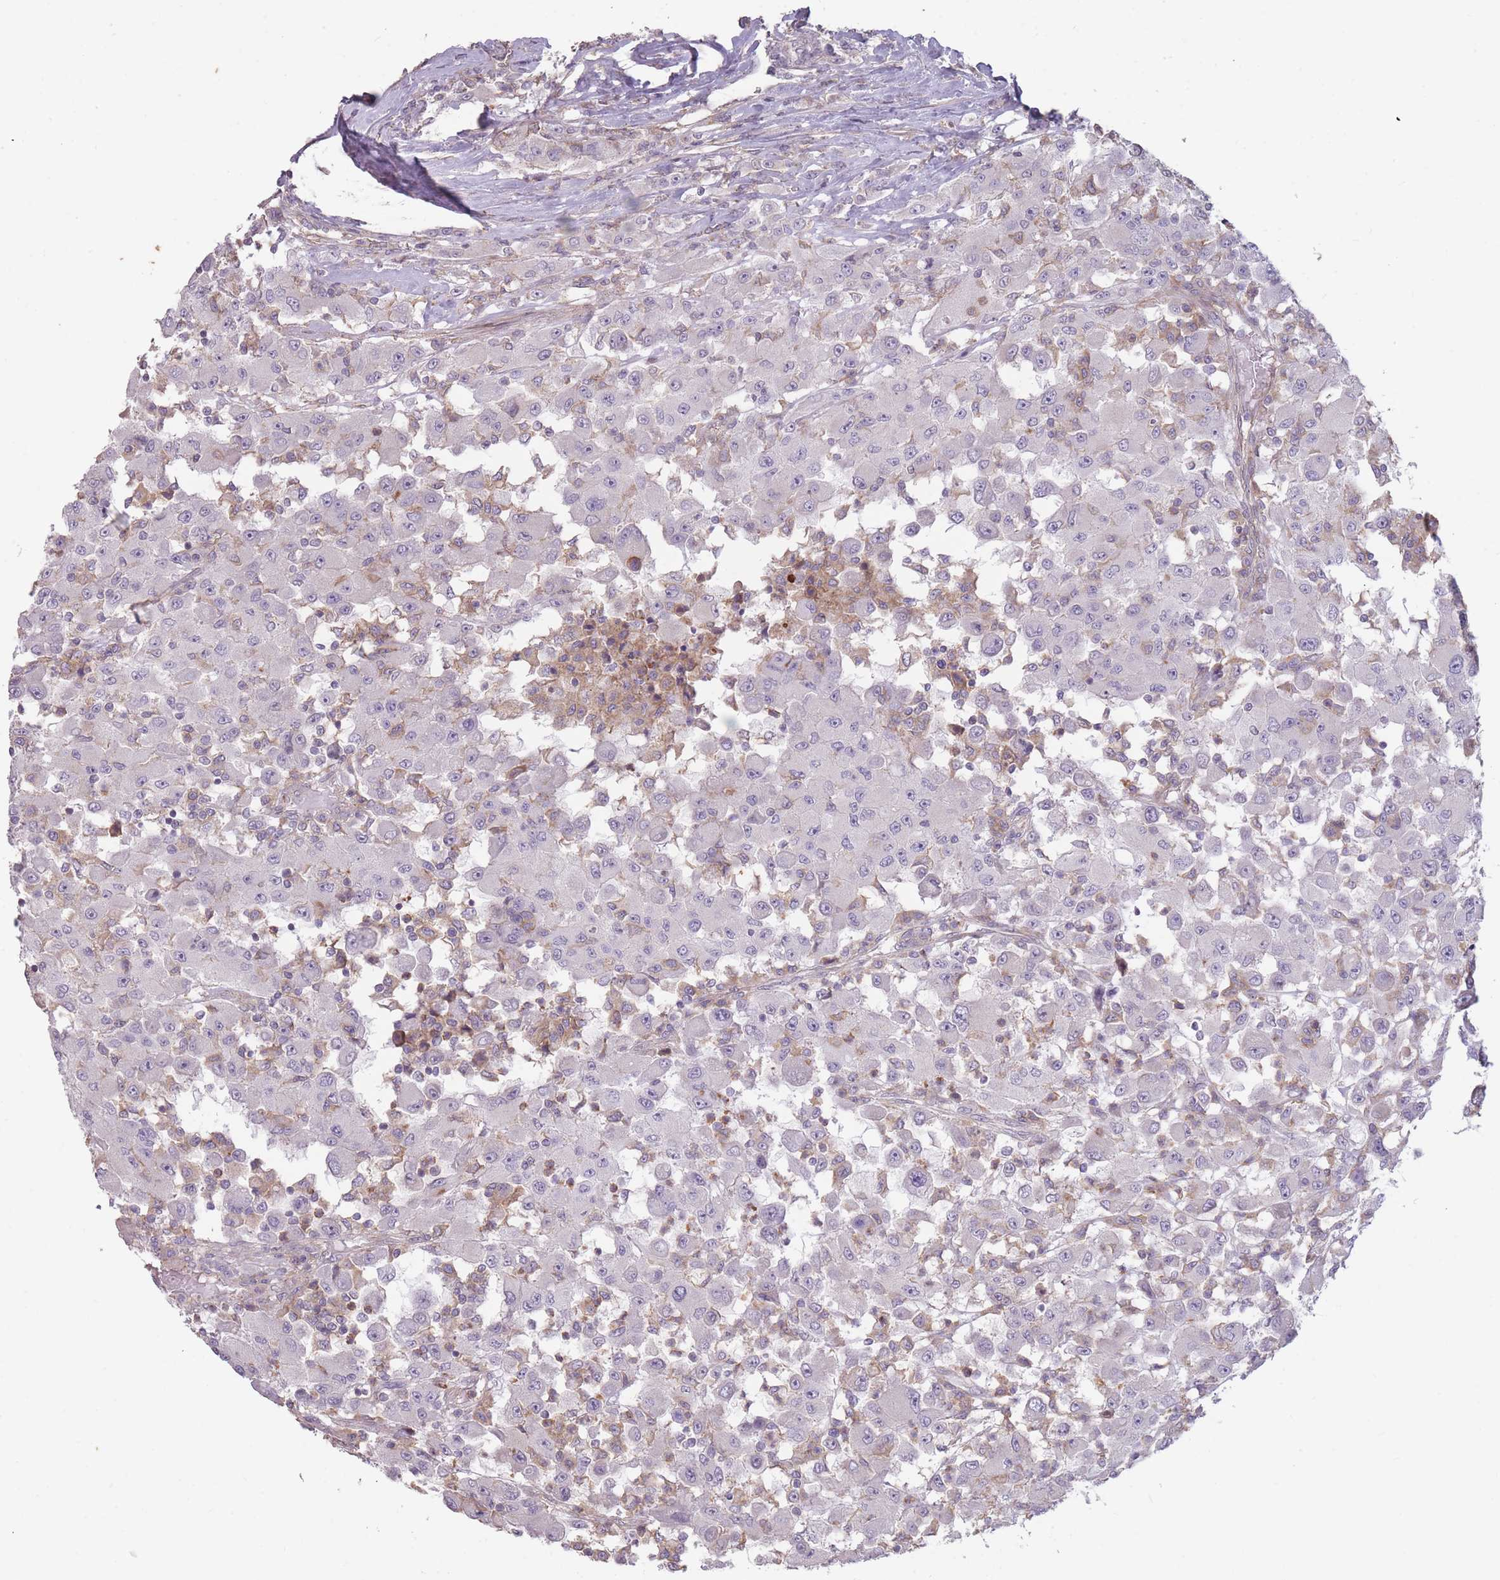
{"staining": {"intensity": "negative", "quantity": "none", "location": "none"}, "tissue": "renal cancer", "cell_type": "Tumor cells", "image_type": "cancer", "snomed": [{"axis": "morphology", "description": "Adenocarcinoma, NOS"}, {"axis": "topography", "description": "Kidney"}], "caption": "DAB (3,3'-diaminobenzidine) immunohistochemical staining of renal adenocarcinoma shows no significant positivity in tumor cells. (Brightfield microscopy of DAB immunohistochemistry at high magnification).", "gene": "TET3", "patient": {"sex": "female", "age": 67}}